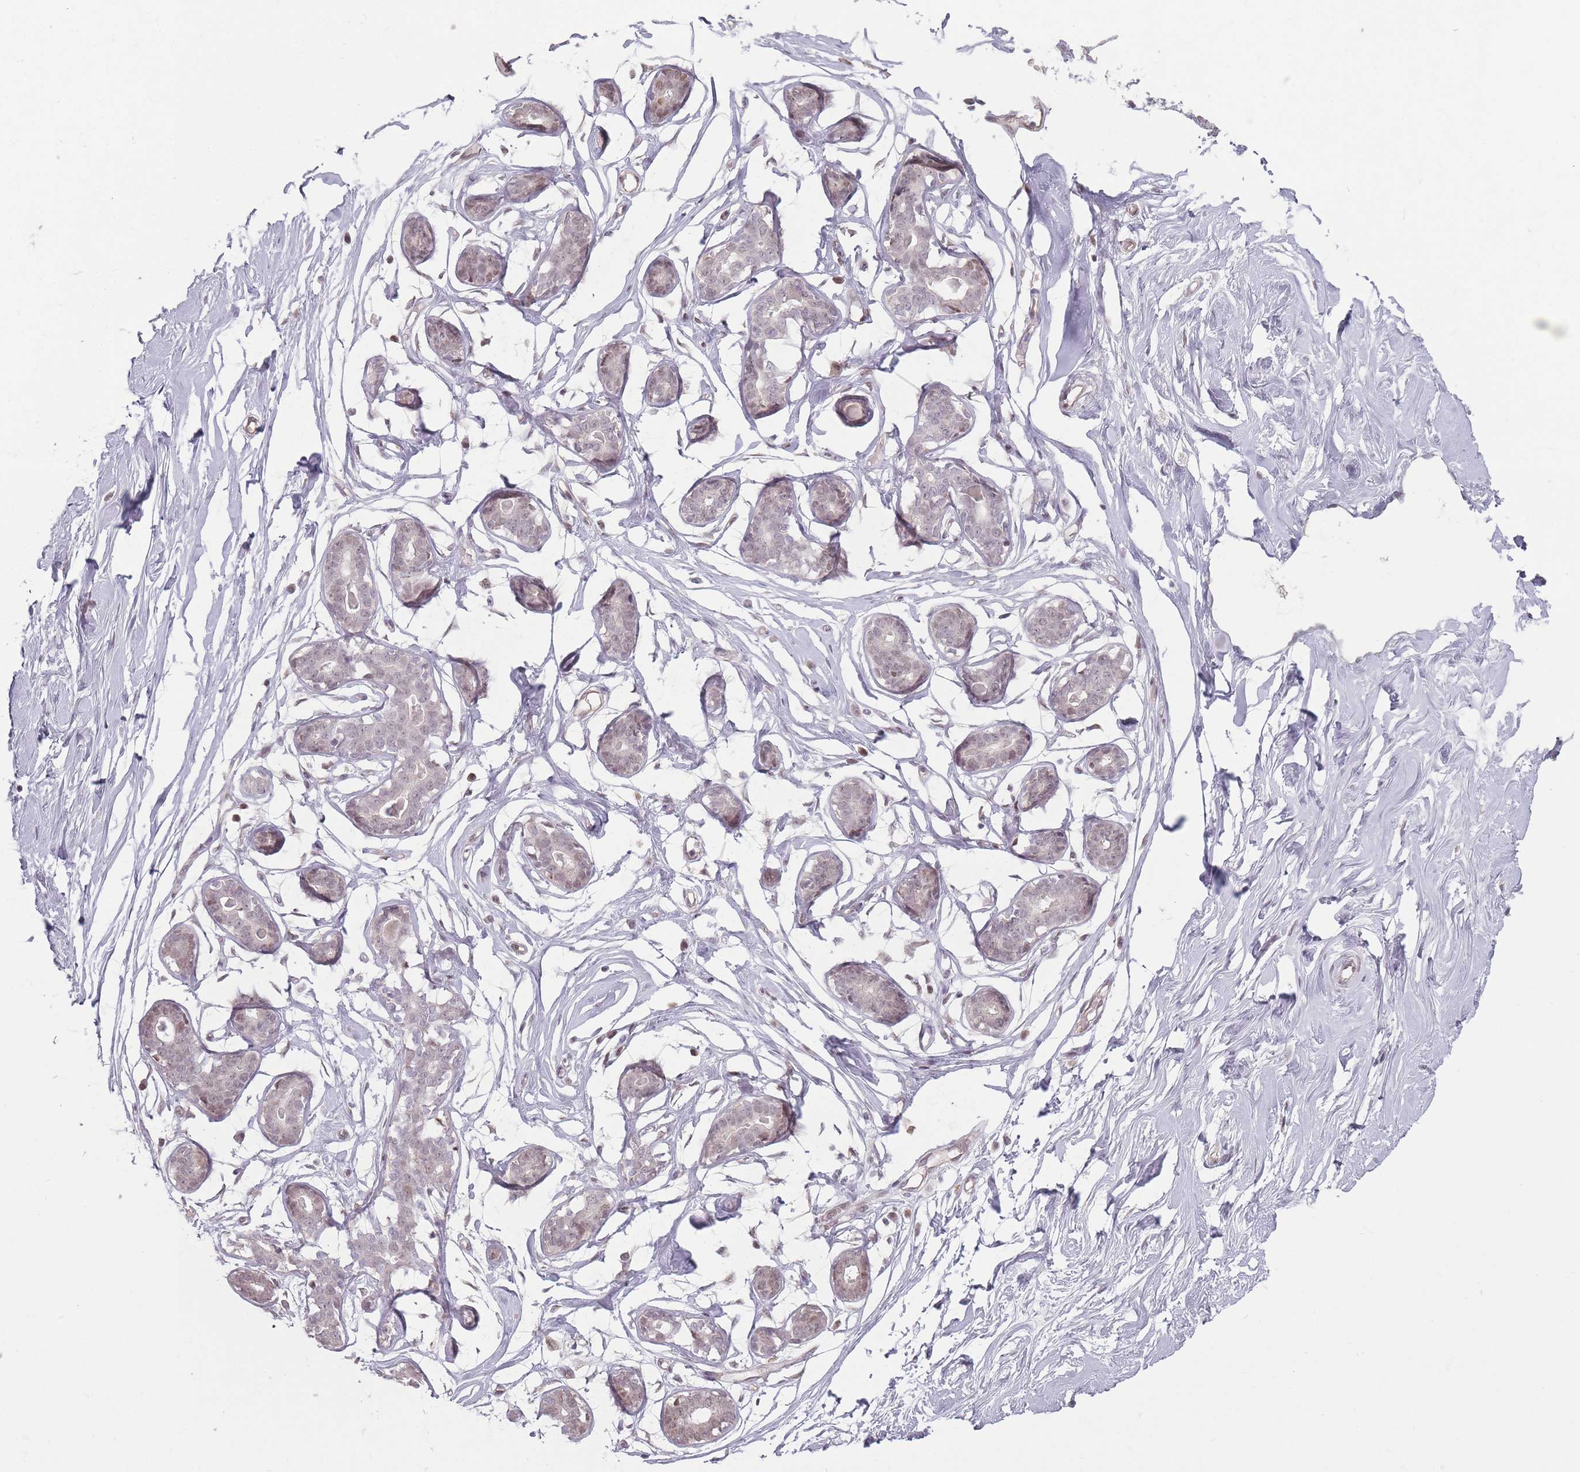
{"staining": {"intensity": "negative", "quantity": "none", "location": "none"}, "tissue": "breast", "cell_type": "Adipocytes", "image_type": "normal", "snomed": [{"axis": "morphology", "description": "Normal tissue, NOS"}, {"axis": "morphology", "description": "Adenoma, NOS"}, {"axis": "topography", "description": "Breast"}], "caption": "Adipocytes are negative for brown protein staining in benign breast. (Stains: DAB immunohistochemistry with hematoxylin counter stain, Microscopy: brightfield microscopy at high magnification).", "gene": "SH3BGRL2", "patient": {"sex": "female", "age": 23}}